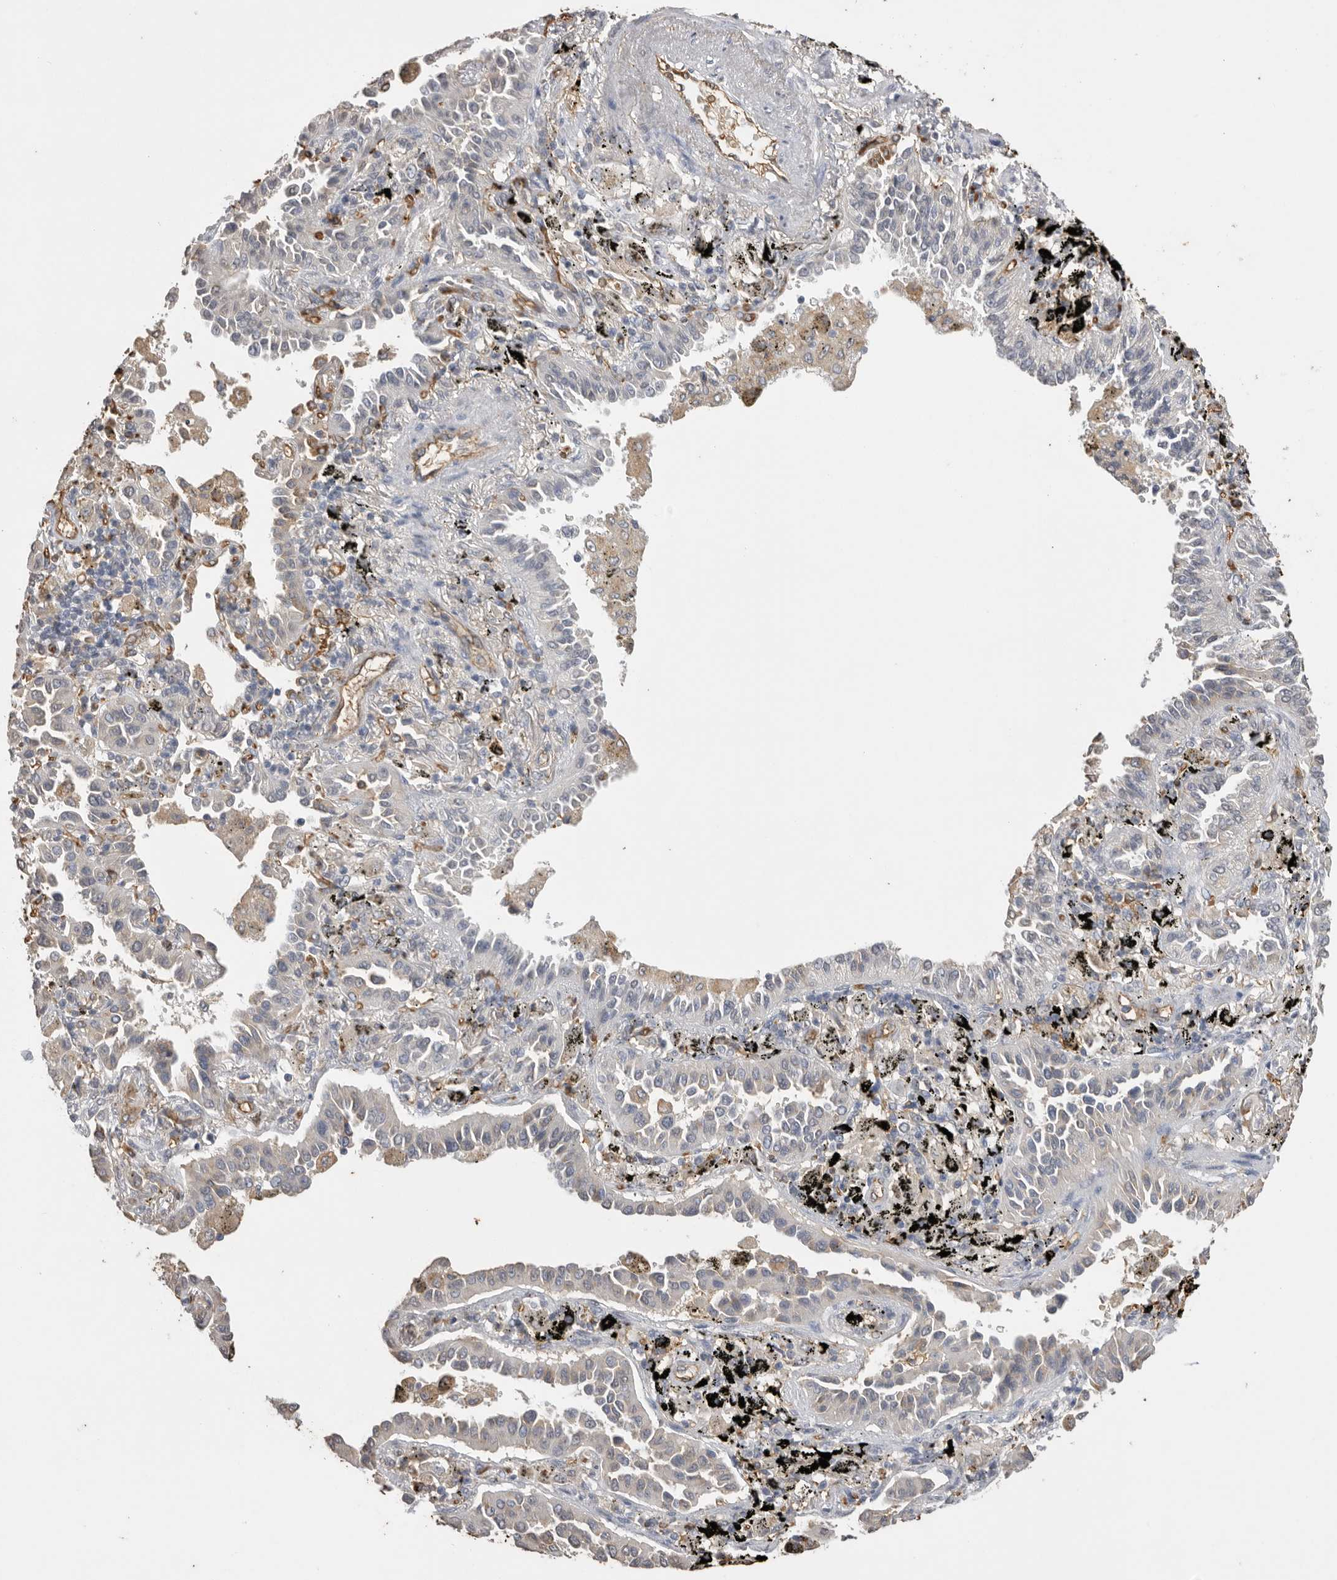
{"staining": {"intensity": "negative", "quantity": "none", "location": "none"}, "tissue": "lung cancer", "cell_type": "Tumor cells", "image_type": "cancer", "snomed": [{"axis": "morphology", "description": "Normal tissue, NOS"}, {"axis": "morphology", "description": "Adenocarcinoma, NOS"}, {"axis": "topography", "description": "Lung"}], "caption": "IHC micrograph of lung adenocarcinoma stained for a protein (brown), which displays no positivity in tumor cells.", "gene": "IL27", "patient": {"sex": "male", "age": 59}}